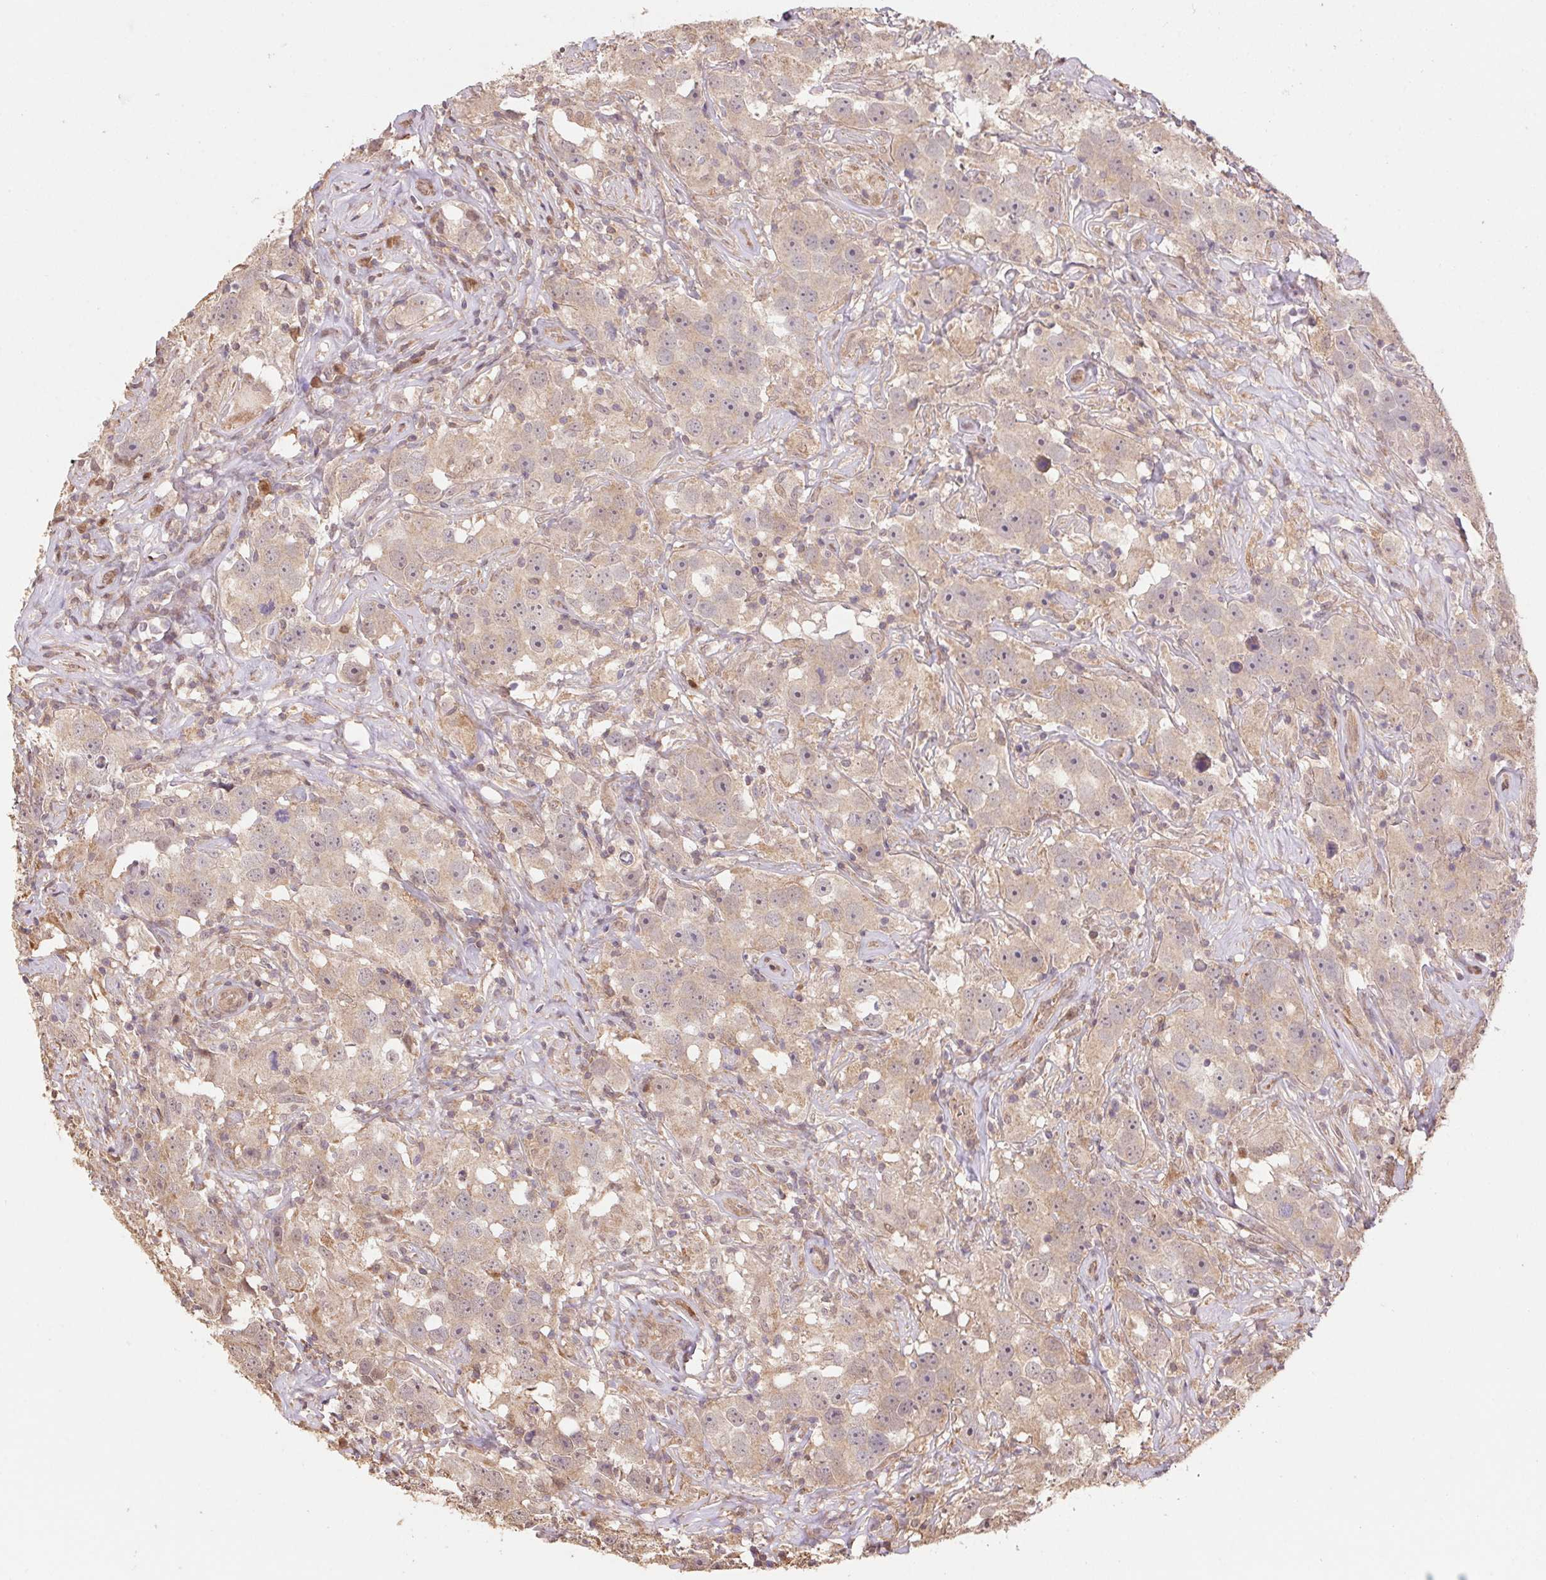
{"staining": {"intensity": "moderate", "quantity": ">75%", "location": "cytoplasmic/membranous,nuclear"}, "tissue": "testis cancer", "cell_type": "Tumor cells", "image_type": "cancer", "snomed": [{"axis": "morphology", "description": "Seminoma, NOS"}, {"axis": "topography", "description": "Testis"}], "caption": "Protein staining of seminoma (testis) tissue displays moderate cytoplasmic/membranous and nuclear staining in approximately >75% of tumor cells. (DAB (3,3'-diaminobenzidine) IHC with brightfield microscopy, high magnification).", "gene": "CUTA", "patient": {"sex": "male", "age": 49}}